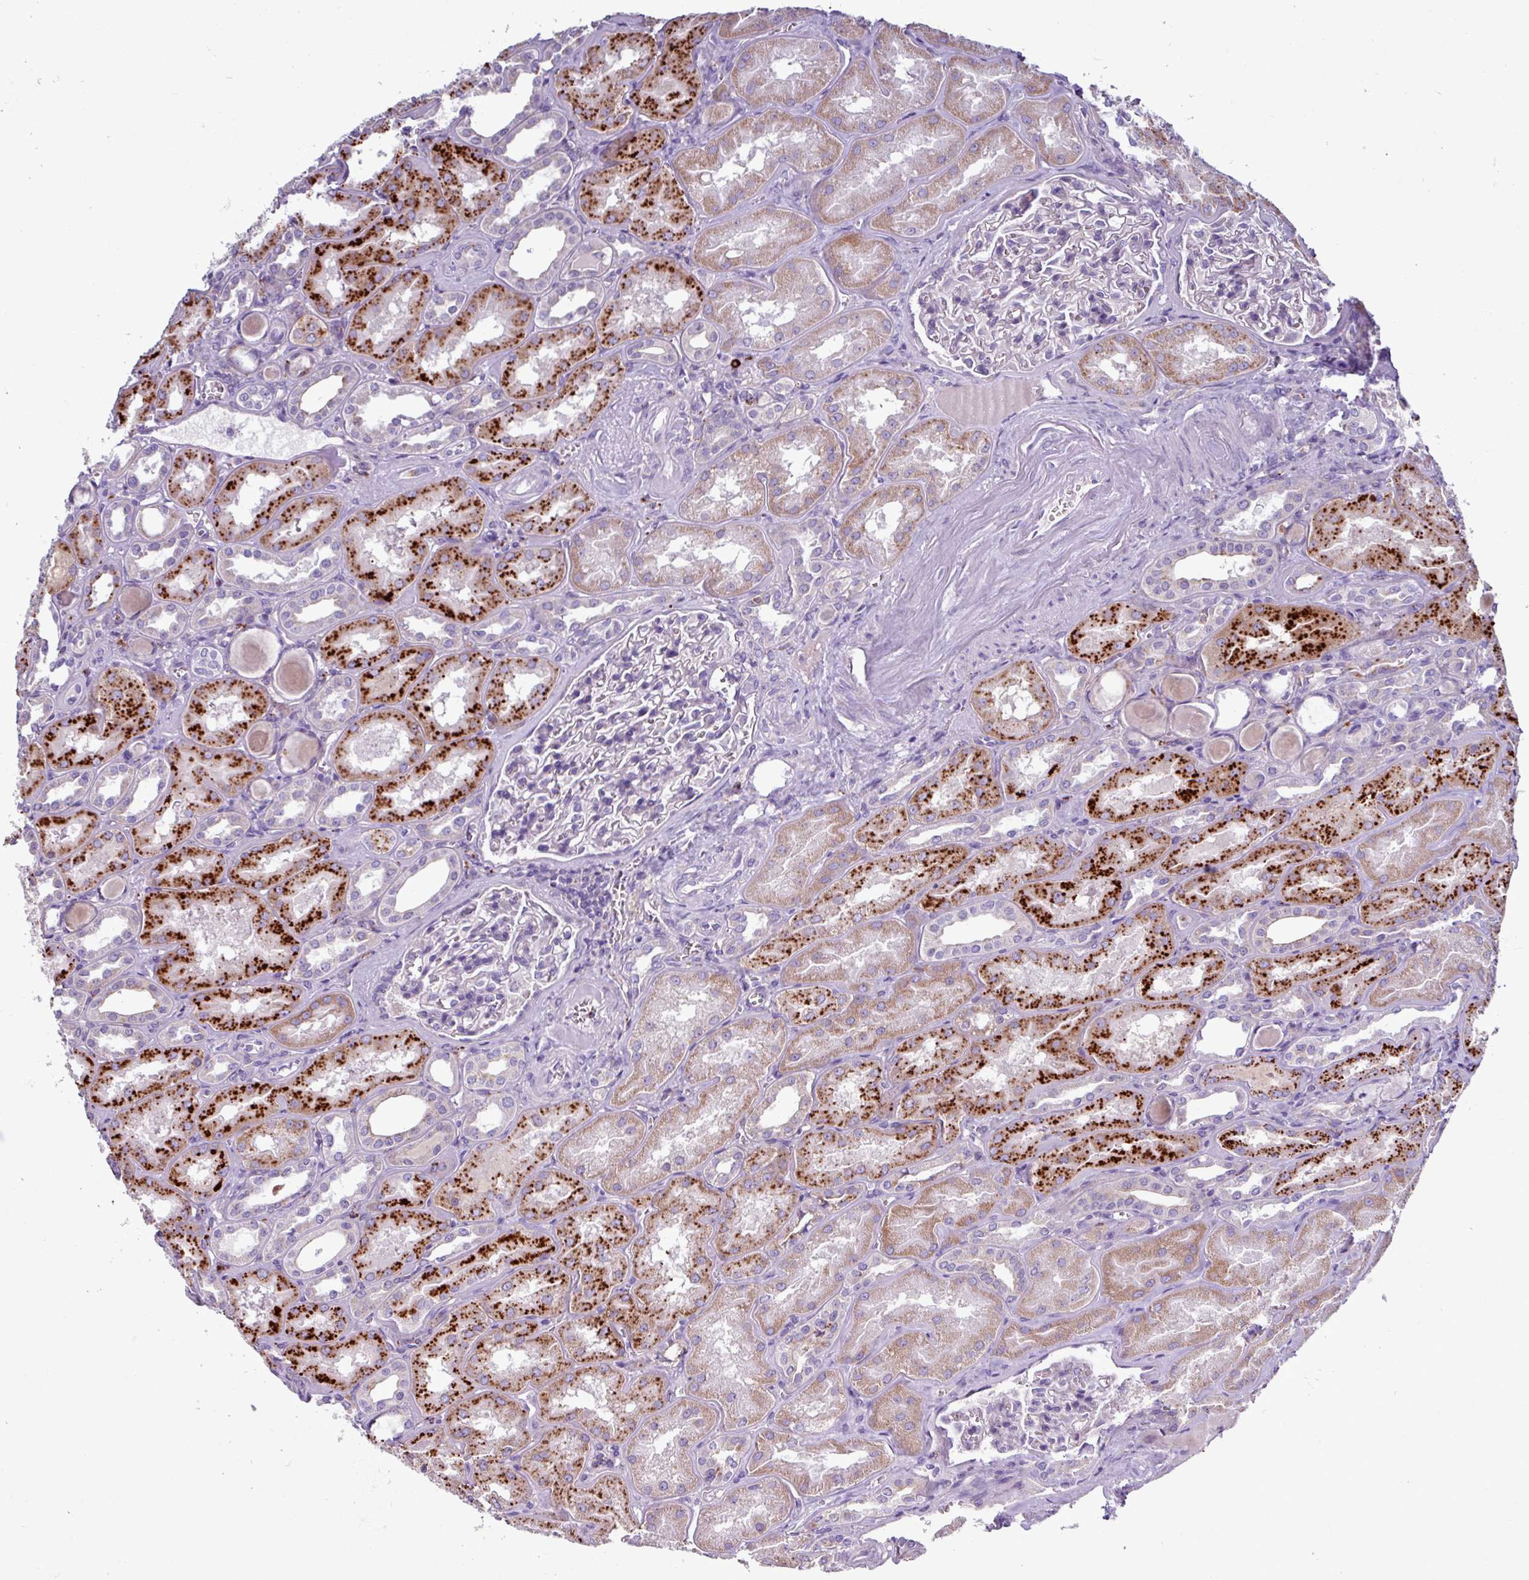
{"staining": {"intensity": "negative", "quantity": "none", "location": "none"}, "tissue": "kidney", "cell_type": "Cells in glomeruli", "image_type": "normal", "snomed": [{"axis": "morphology", "description": "Normal tissue, NOS"}, {"axis": "topography", "description": "Kidney"}], "caption": "Cells in glomeruli show no significant protein positivity in normal kidney. (Immunohistochemistry (ihc), brightfield microscopy, high magnification).", "gene": "AMIGO2", "patient": {"sex": "male", "age": 61}}